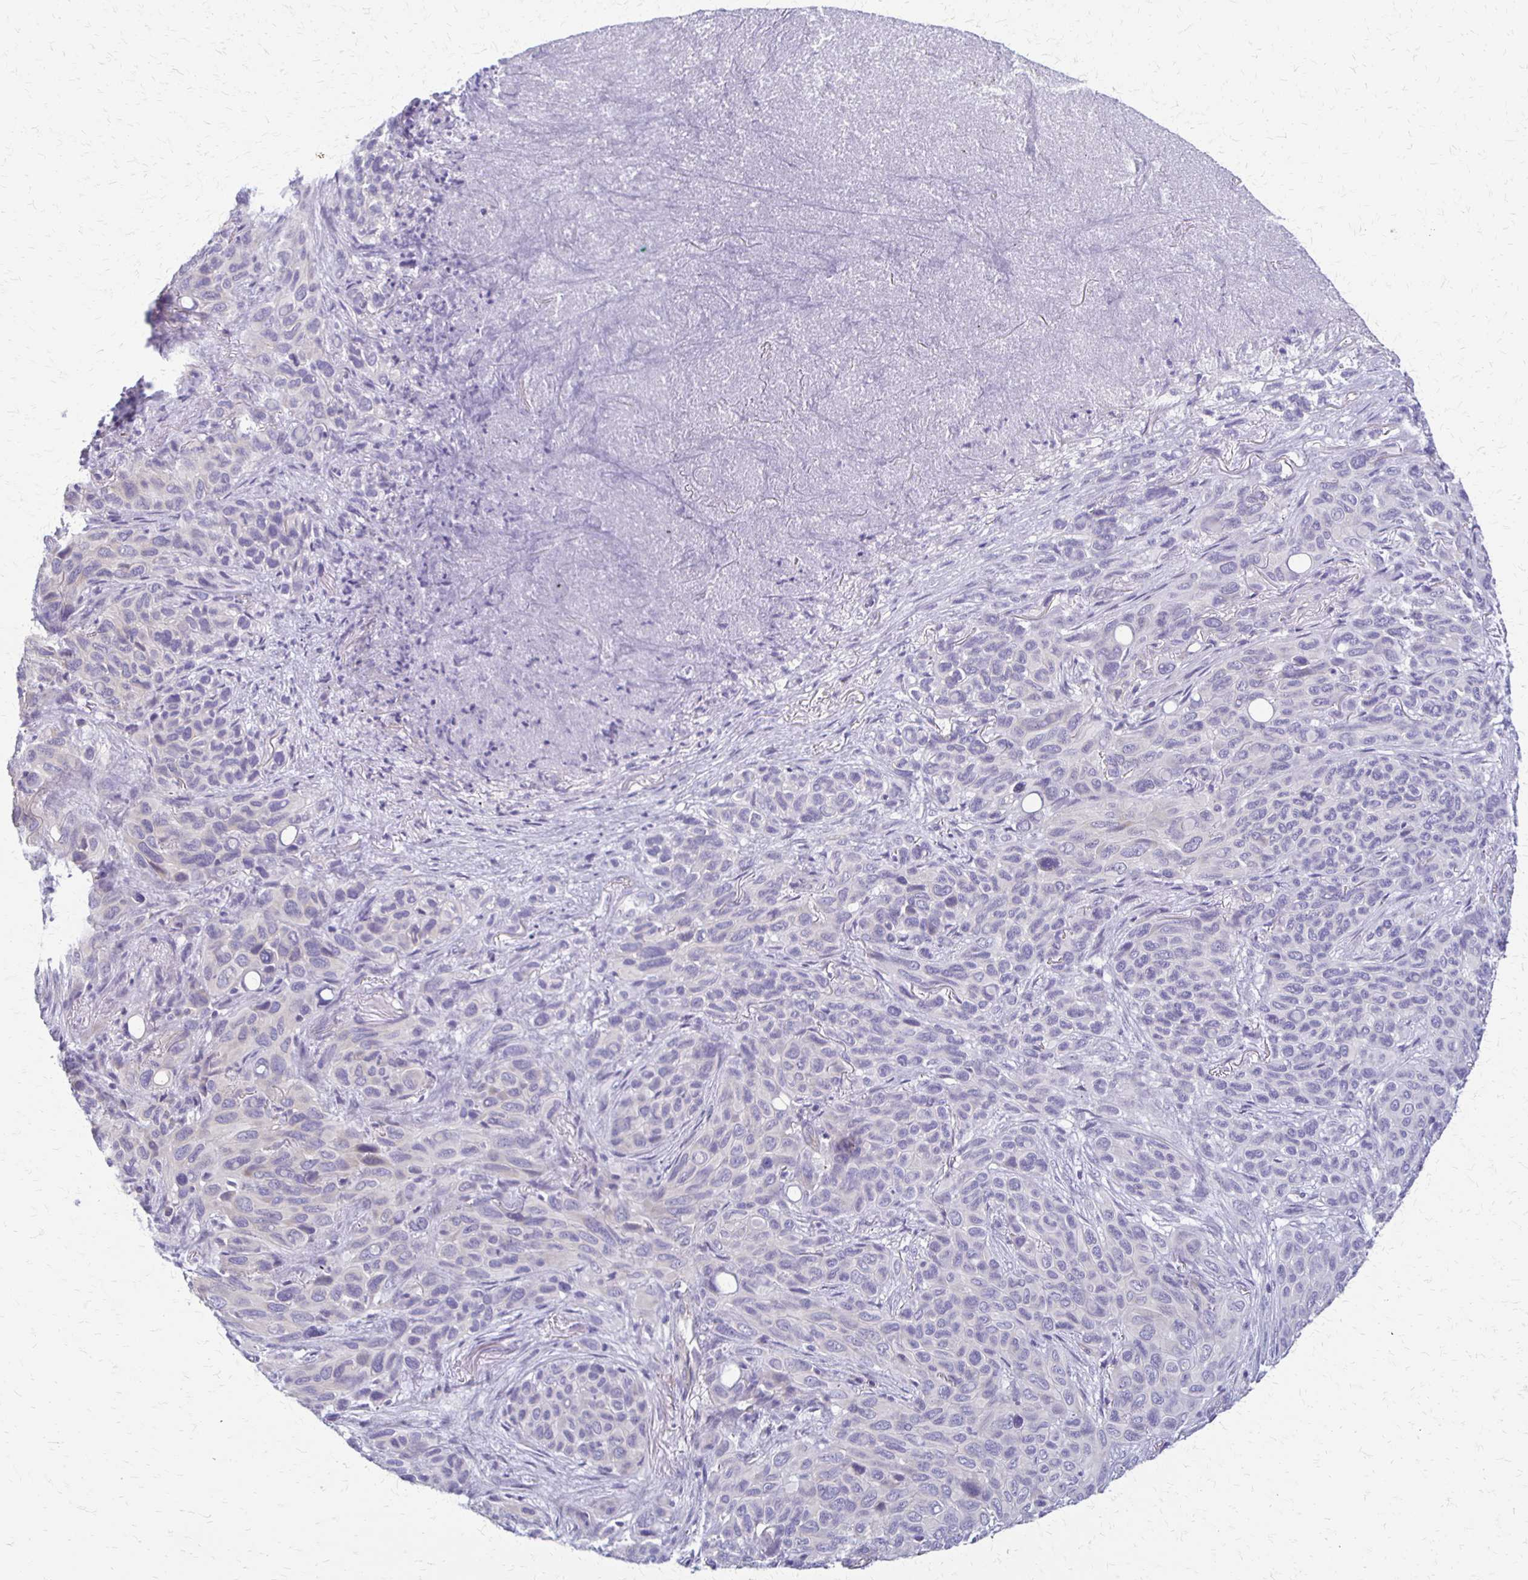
{"staining": {"intensity": "negative", "quantity": "none", "location": "none"}, "tissue": "melanoma", "cell_type": "Tumor cells", "image_type": "cancer", "snomed": [{"axis": "morphology", "description": "Malignant melanoma, Metastatic site"}, {"axis": "topography", "description": "Lung"}], "caption": "There is no significant expression in tumor cells of malignant melanoma (metastatic site).", "gene": "RHOC", "patient": {"sex": "male", "age": 48}}